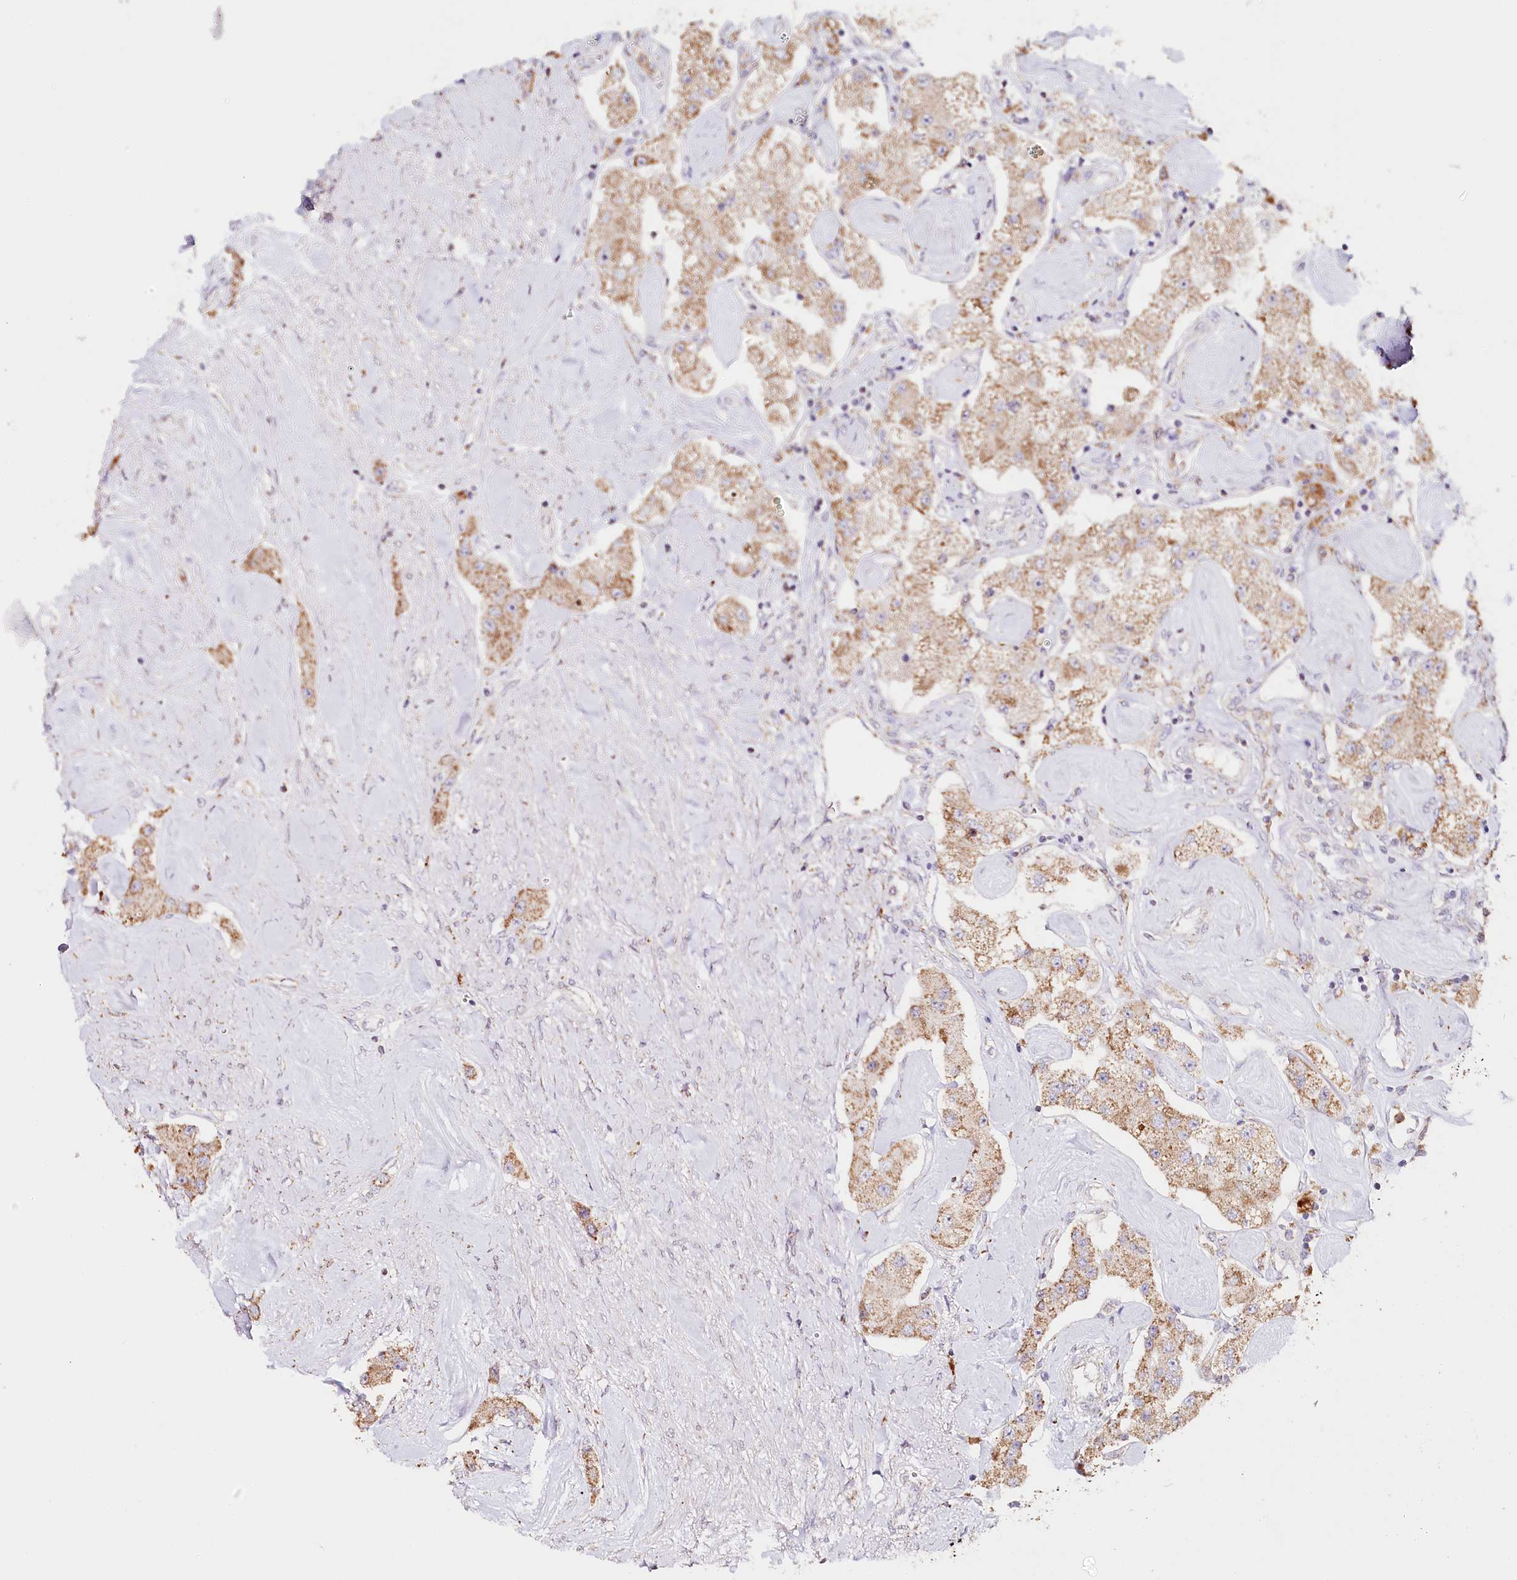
{"staining": {"intensity": "moderate", "quantity": ">75%", "location": "cytoplasmic/membranous"}, "tissue": "carcinoid", "cell_type": "Tumor cells", "image_type": "cancer", "snomed": [{"axis": "morphology", "description": "Carcinoid, malignant, NOS"}, {"axis": "topography", "description": "Pancreas"}], "caption": "Immunohistochemistry (IHC) micrograph of neoplastic tissue: carcinoid stained using IHC demonstrates medium levels of moderate protein expression localized specifically in the cytoplasmic/membranous of tumor cells, appearing as a cytoplasmic/membranous brown color.", "gene": "MMP25", "patient": {"sex": "male", "age": 41}}